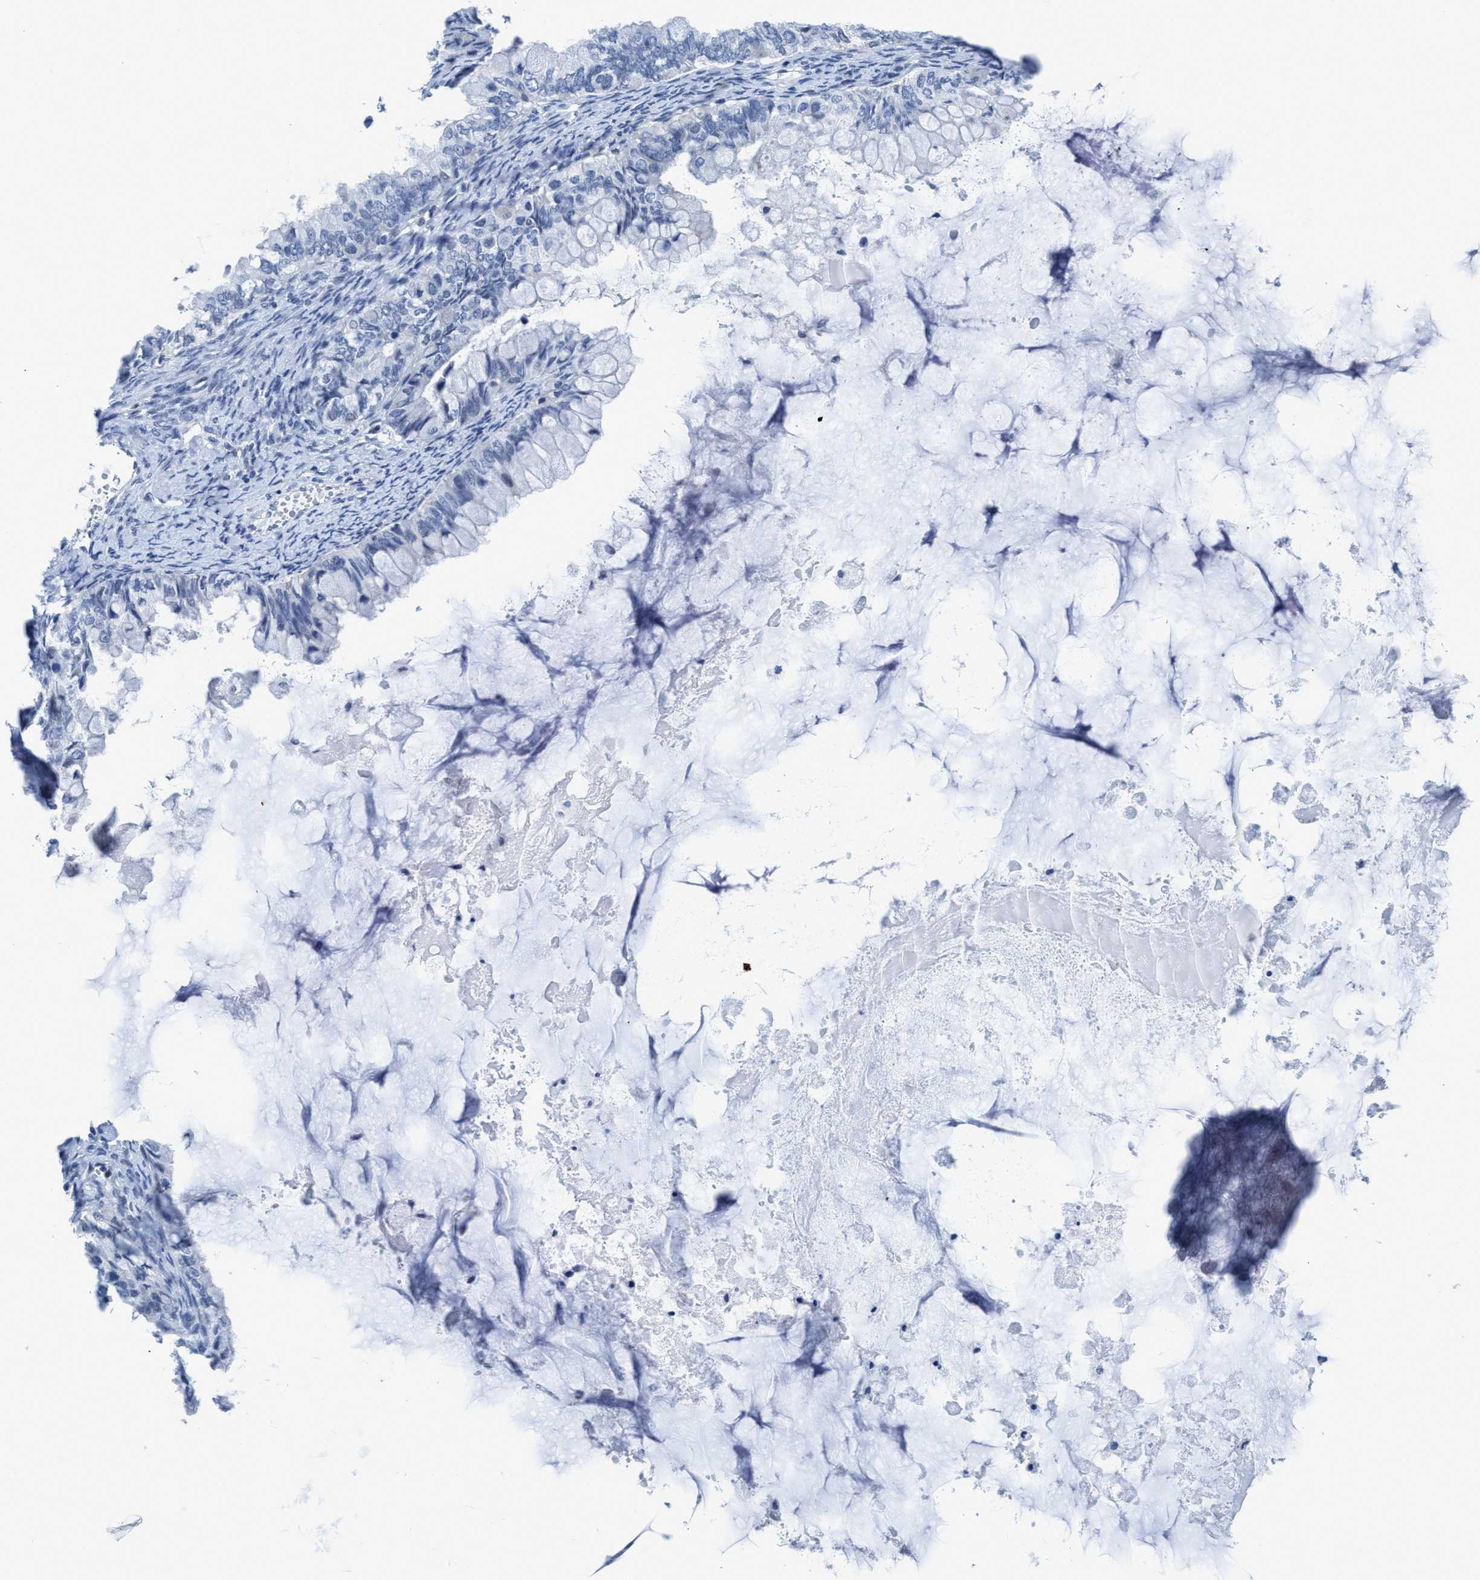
{"staining": {"intensity": "negative", "quantity": "none", "location": "none"}, "tissue": "ovarian cancer", "cell_type": "Tumor cells", "image_type": "cancer", "snomed": [{"axis": "morphology", "description": "Cystadenocarcinoma, mucinous, NOS"}, {"axis": "topography", "description": "Ovary"}], "caption": "An image of ovarian mucinous cystadenocarcinoma stained for a protein shows no brown staining in tumor cells.", "gene": "DNAI1", "patient": {"sex": "female", "age": 80}}